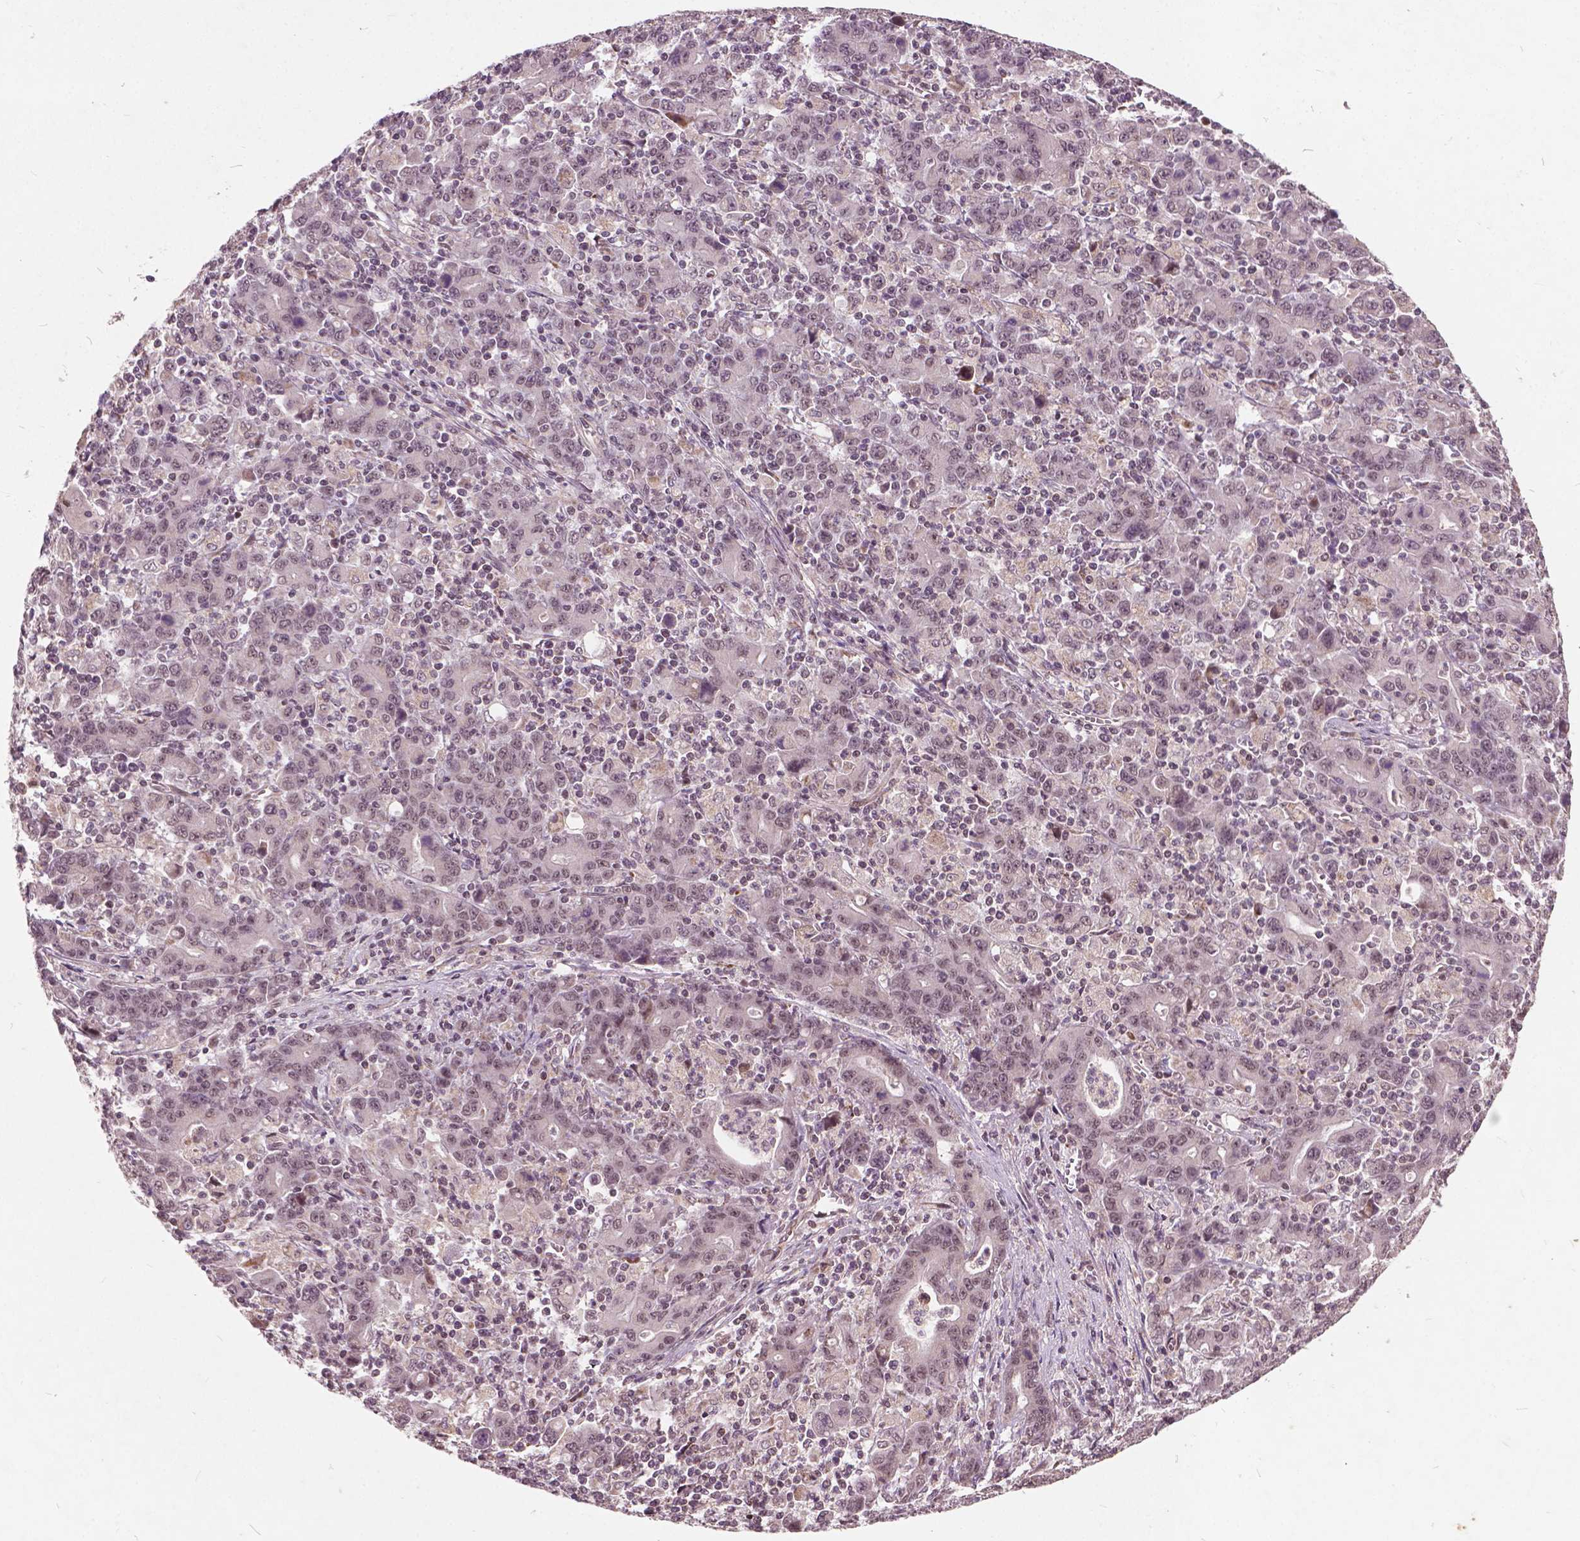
{"staining": {"intensity": "weak", "quantity": "<25%", "location": "nuclear"}, "tissue": "stomach cancer", "cell_type": "Tumor cells", "image_type": "cancer", "snomed": [{"axis": "morphology", "description": "Adenocarcinoma, NOS"}, {"axis": "topography", "description": "Stomach, upper"}], "caption": "A photomicrograph of human adenocarcinoma (stomach) is negative for staining in tumor cells. The staining was performed using DAB to visualize the protein expression in brown, while the nuclei were stained in blue with hematoxylin (Magnification: 20x).", "gene": "GPS2", "patient": {"sex": "male", "age": 69}}